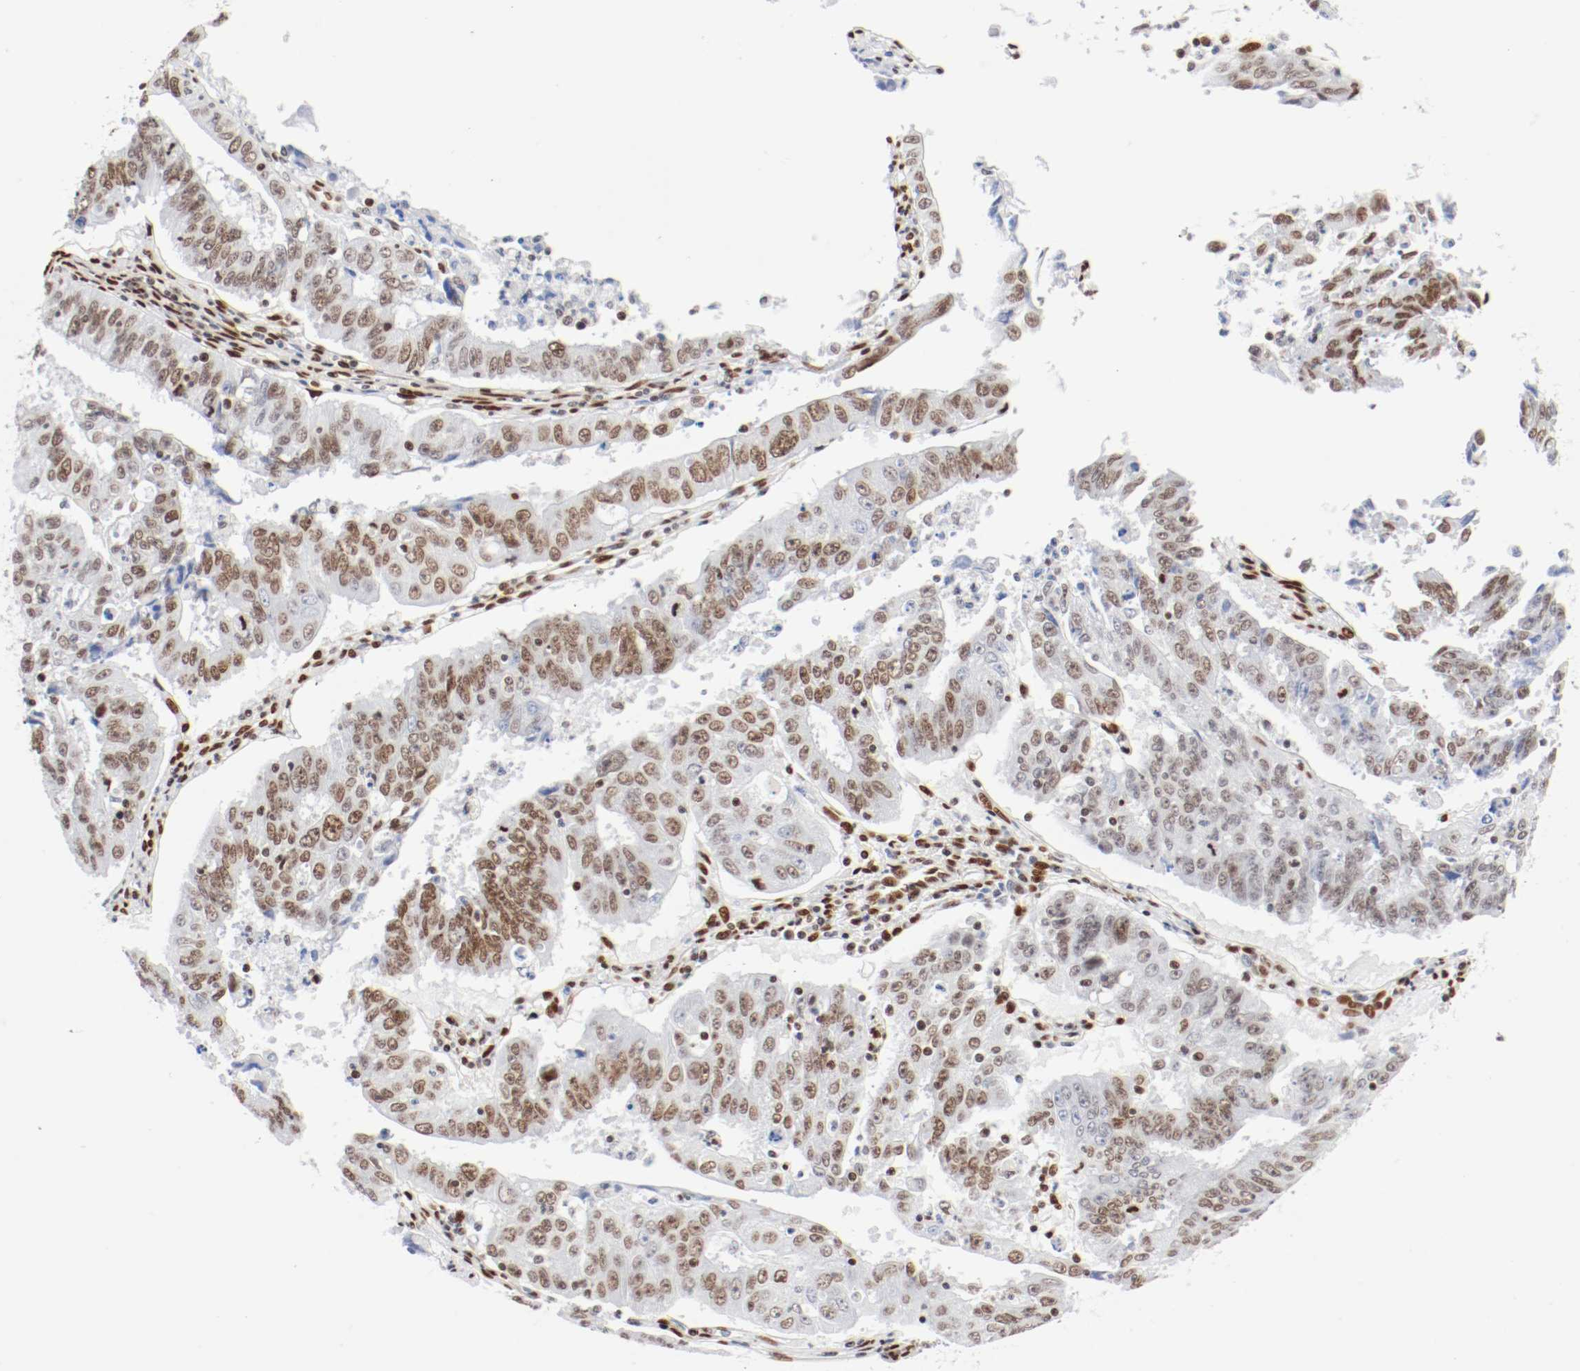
{"staining": {"intensity": "moderate", "quantity": ">75%", "location": "nuclear"}, "tissue": "endometrial cancer", "cell_type": "Tumor cells", "image_type": "cancer", "snomed": [{"axis": "morphology", "description": "Adenocarcinoma, NOS"}, {"axis": "topography", "description": "Endometrium"}], "caption": "The micrograph demonstrates a brown stain indicating the presence of a protein in the nuclear of tumor cells in adenocarcinoma (endometrial).", "gene": "CTBP1", "patient": {"sex": "female", "age": 42}}